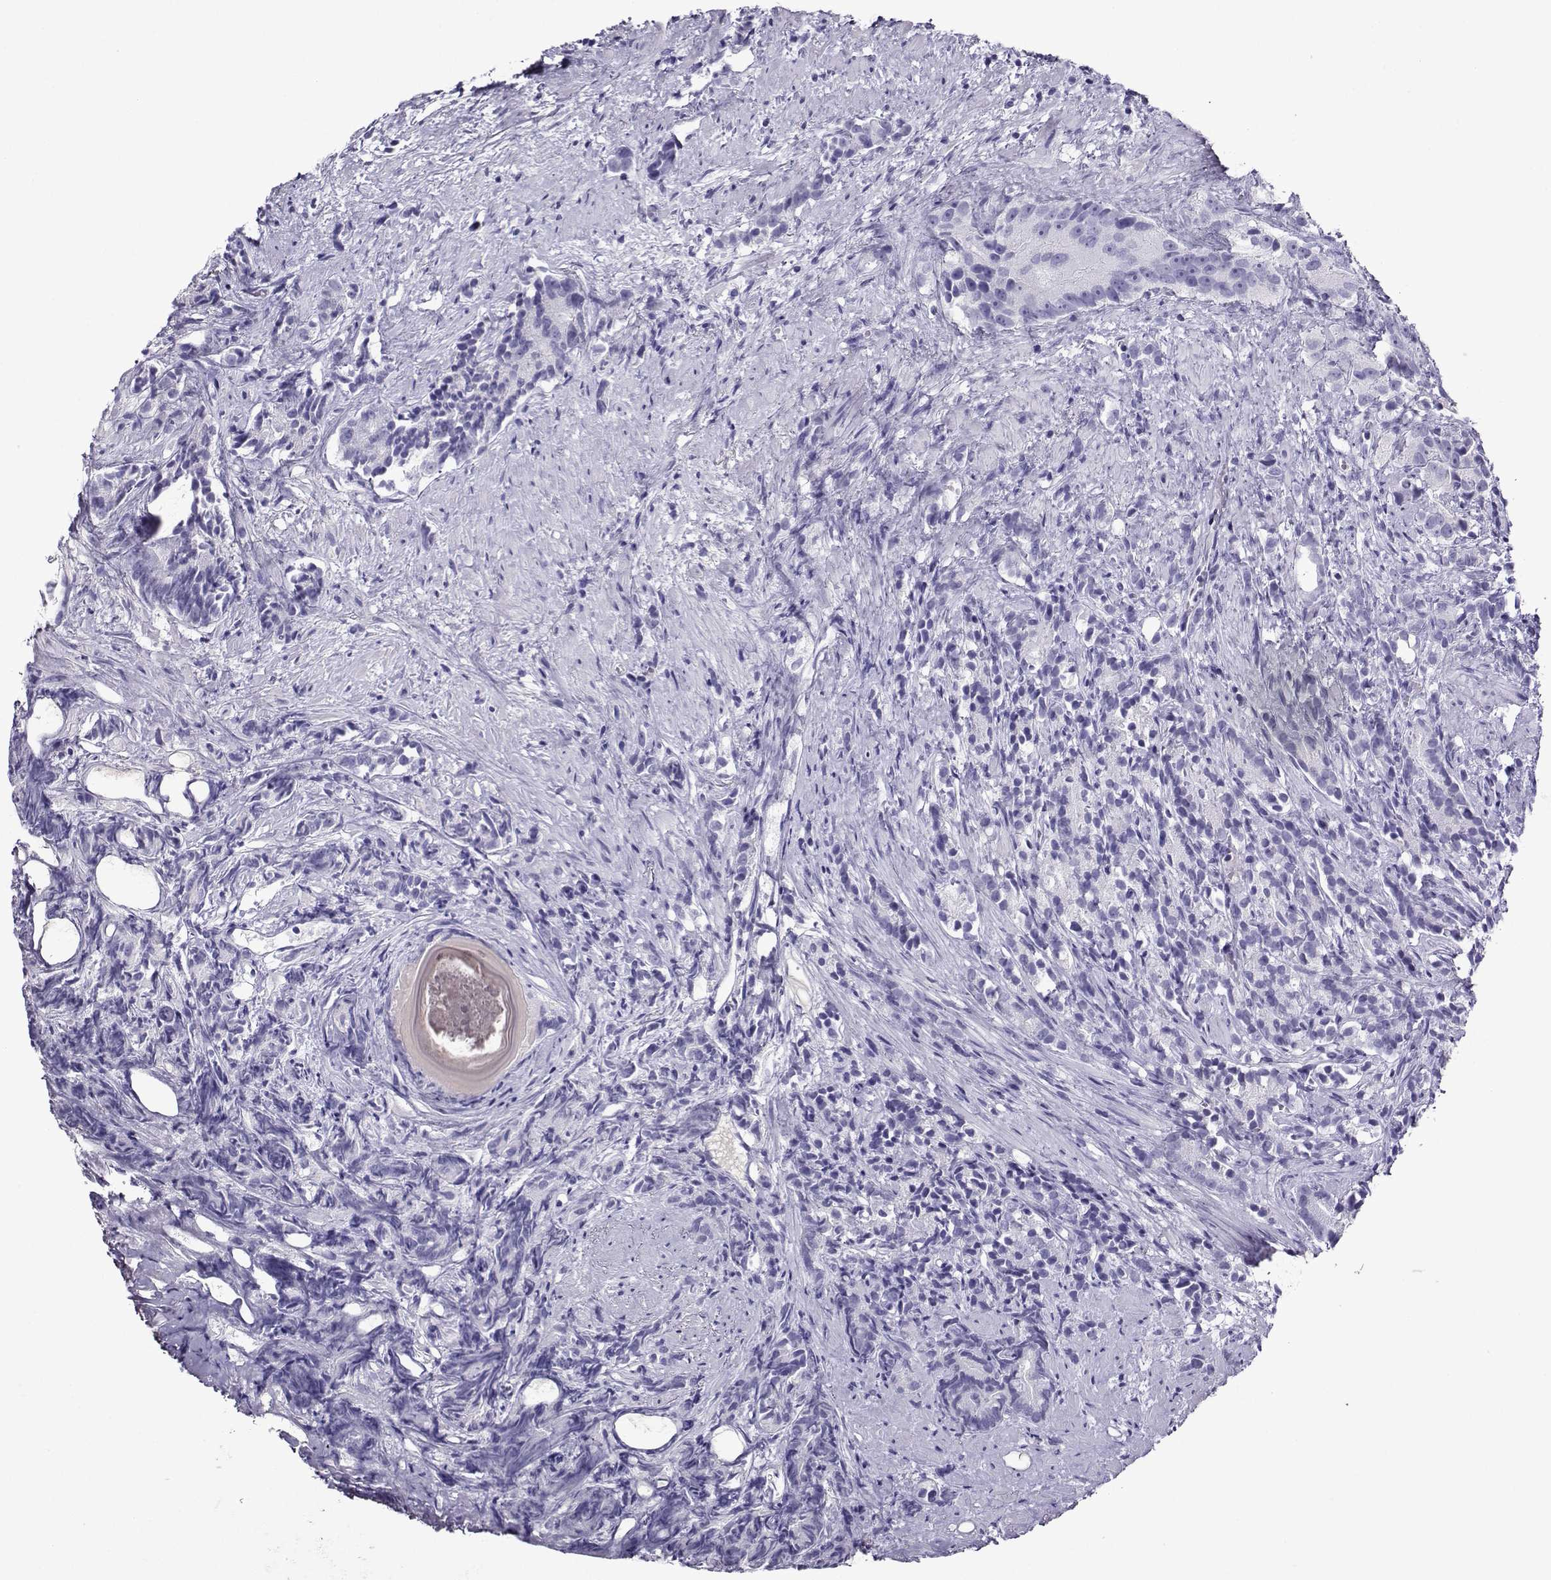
{"staining": {"intensity": "negative", "quantity": "none", "location": "none"}, "tissue": "prostate cancer", "cell_type": "Tumor cells", "image_type": "cancer", "snomed": [{"axis": "morphology", "description": "Adenocarcinoma, High grade"}, {"axis": "topography", "description": "Prostate"}], "caption": "This is a micrograph of immunohistochemistry staining of prostate cancer (adenocarcinoma (high-grade)), which shows no positivity in tumor cells. The staining is performed using DAB brown chromogen with nuclei counter-stained in using hematoxylin.", "gene": "CRYBB1", "patient": {"sex": "male", "age": 90}}